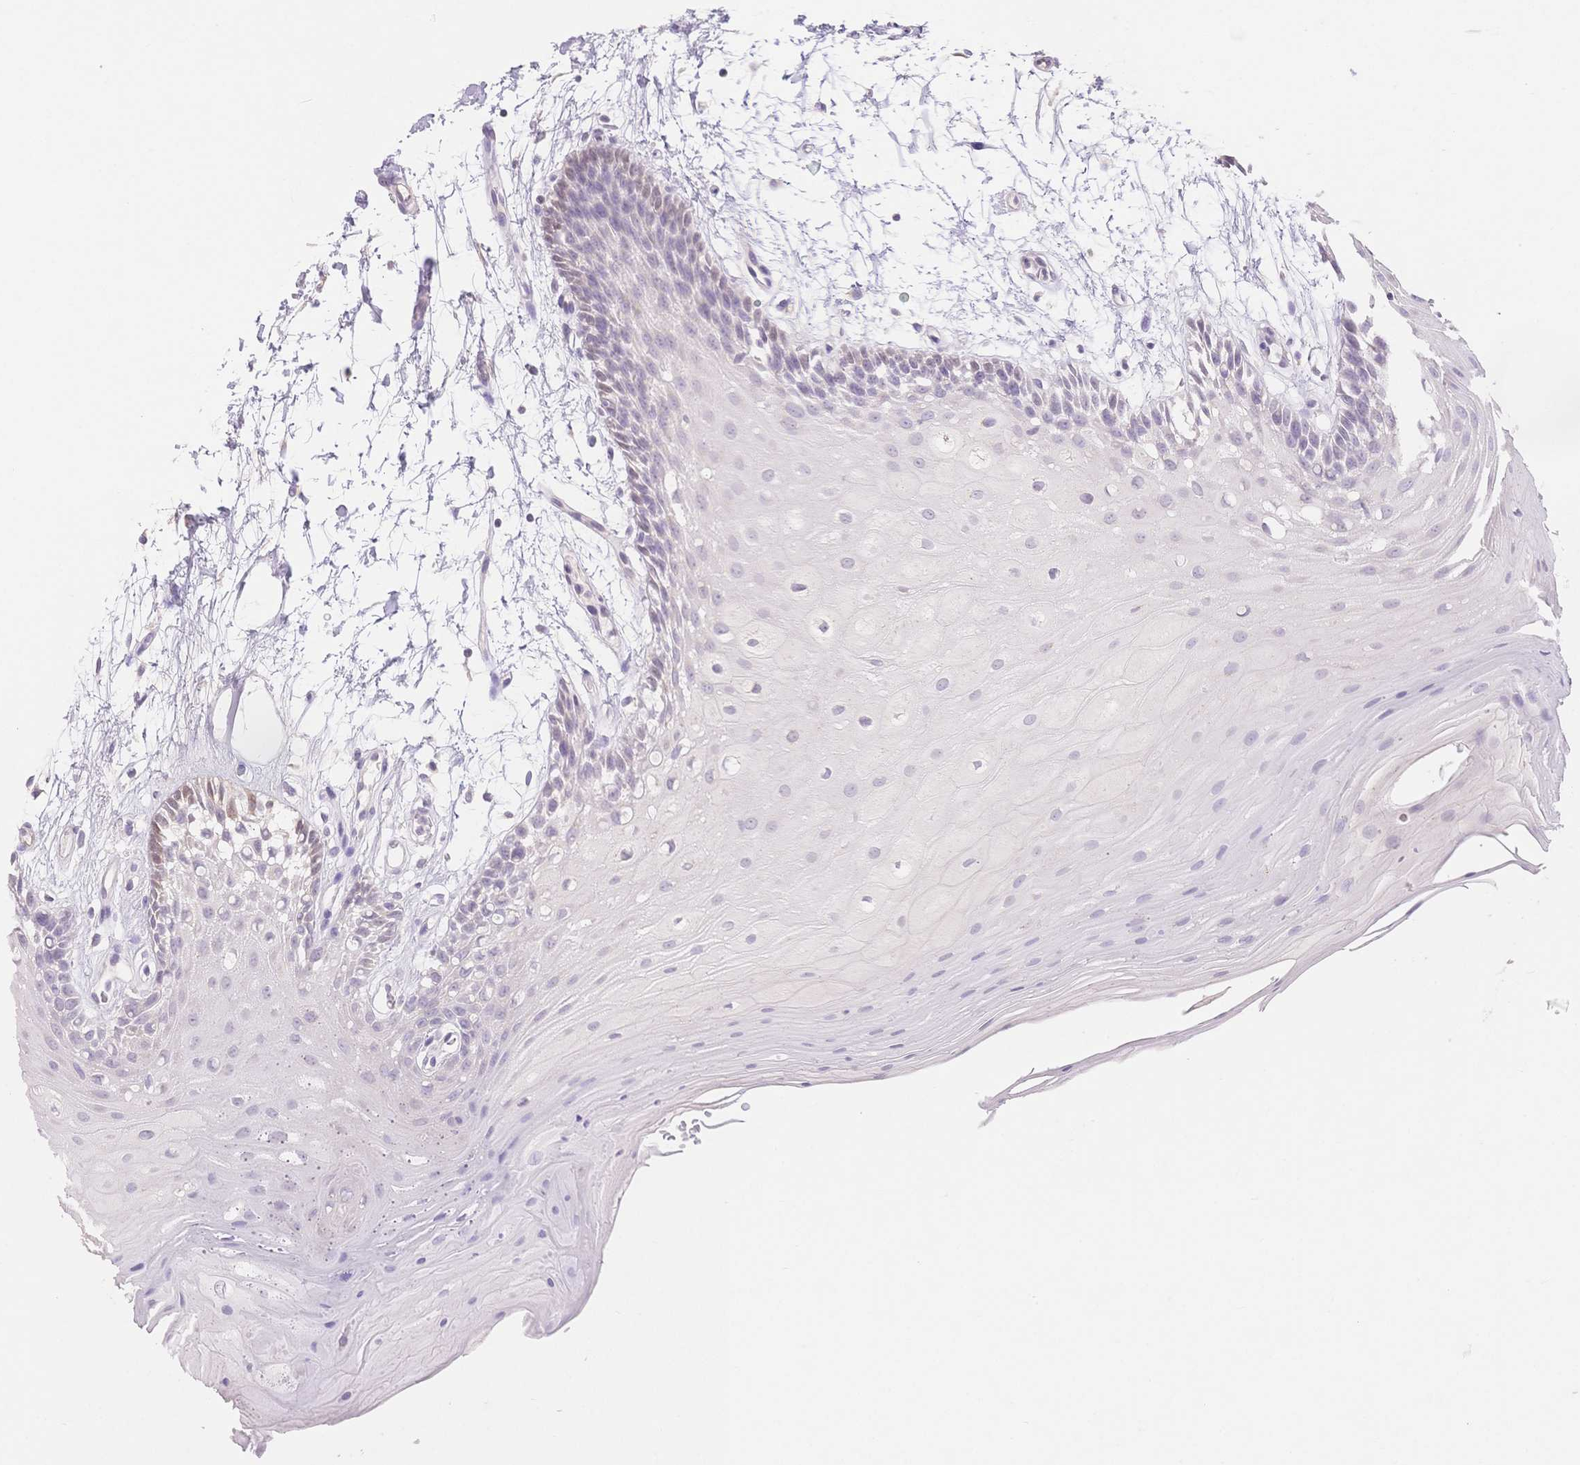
{"staining": {"intensity": "negative", "quantity": "none", "location": "none"}, "tissue": "oral mucosa", "cell_type": "Squamous epithelial cells", "image_type": "normal", "snomed": [{"axis": "morphology", "description": "Normal tissue, NOS"}, {"axis": "morphology", "description": "Squamous cell carcinoma, NOS"}, {"axis": "topography", "description": "Oral tissue"}, {"axis": "topography", "description": "Tounge, NOS"}, {"axis": "topography", "description": "Head-Neck"}], "caption": "The photomicrograph displays no significant staining in squamous epithelial cells of oral mucosa.", "gene": "SUV39H2", "patient": {"sex": "male", "age": 62}}